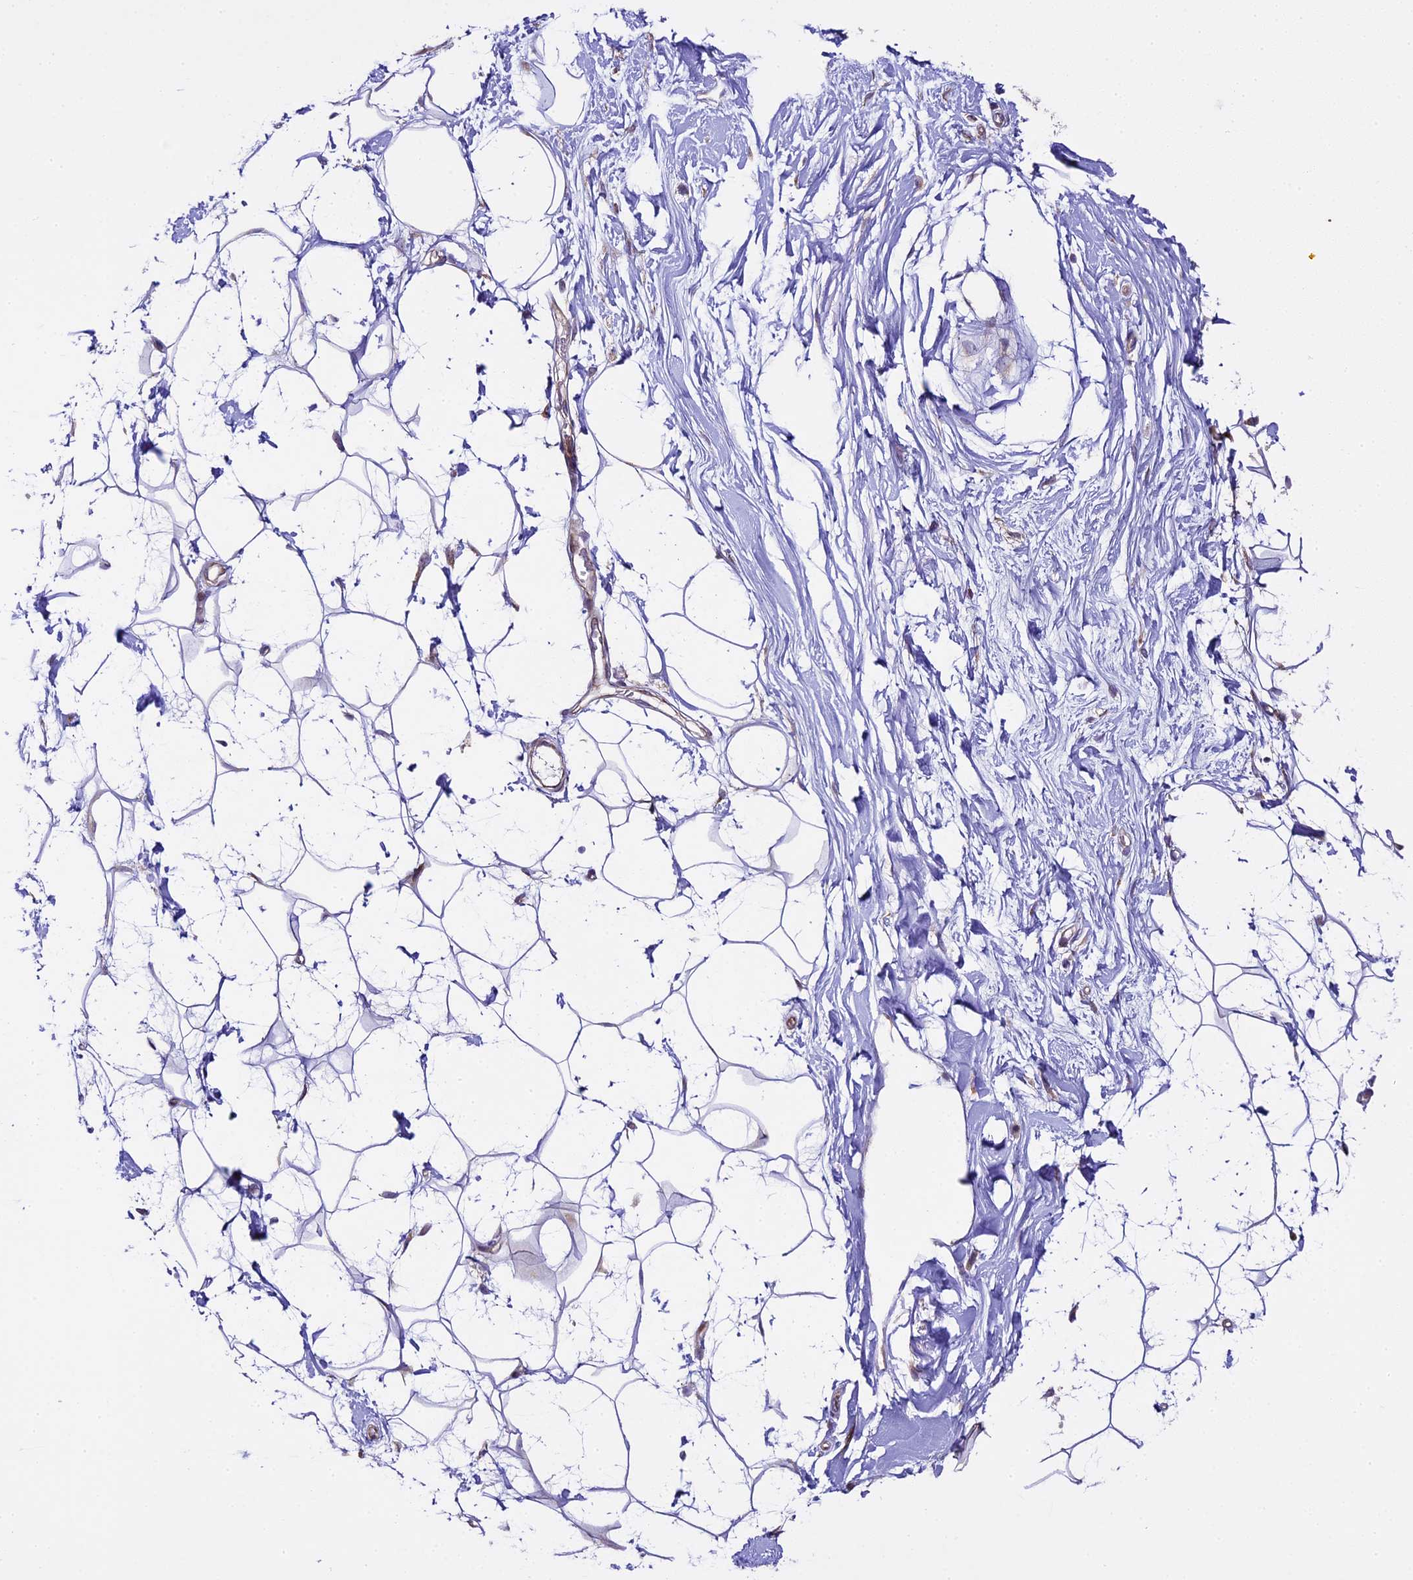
{"staining": {"intensity": "negative", "quantity": "none", "location": "none"}, "tissue": "adipose tissue", "cell_type": "Adipocytes", "image_type": "normal", "snomed": [{"axis": "morphology", "description": "Normal tissue, NOS"}, {"axis": "topography", "description": "Breast"}], "caption": "Immunohistochemistry photomicrograph of unremarkable adipose tissue: human adipose tissue stained with DAB shows no significant protein staining in adipocytes. (DAB immunohistochemistry (IHC), high magnification).", "gene": "SPIRE1", "patient": {"sex": "female", "age": 26}}